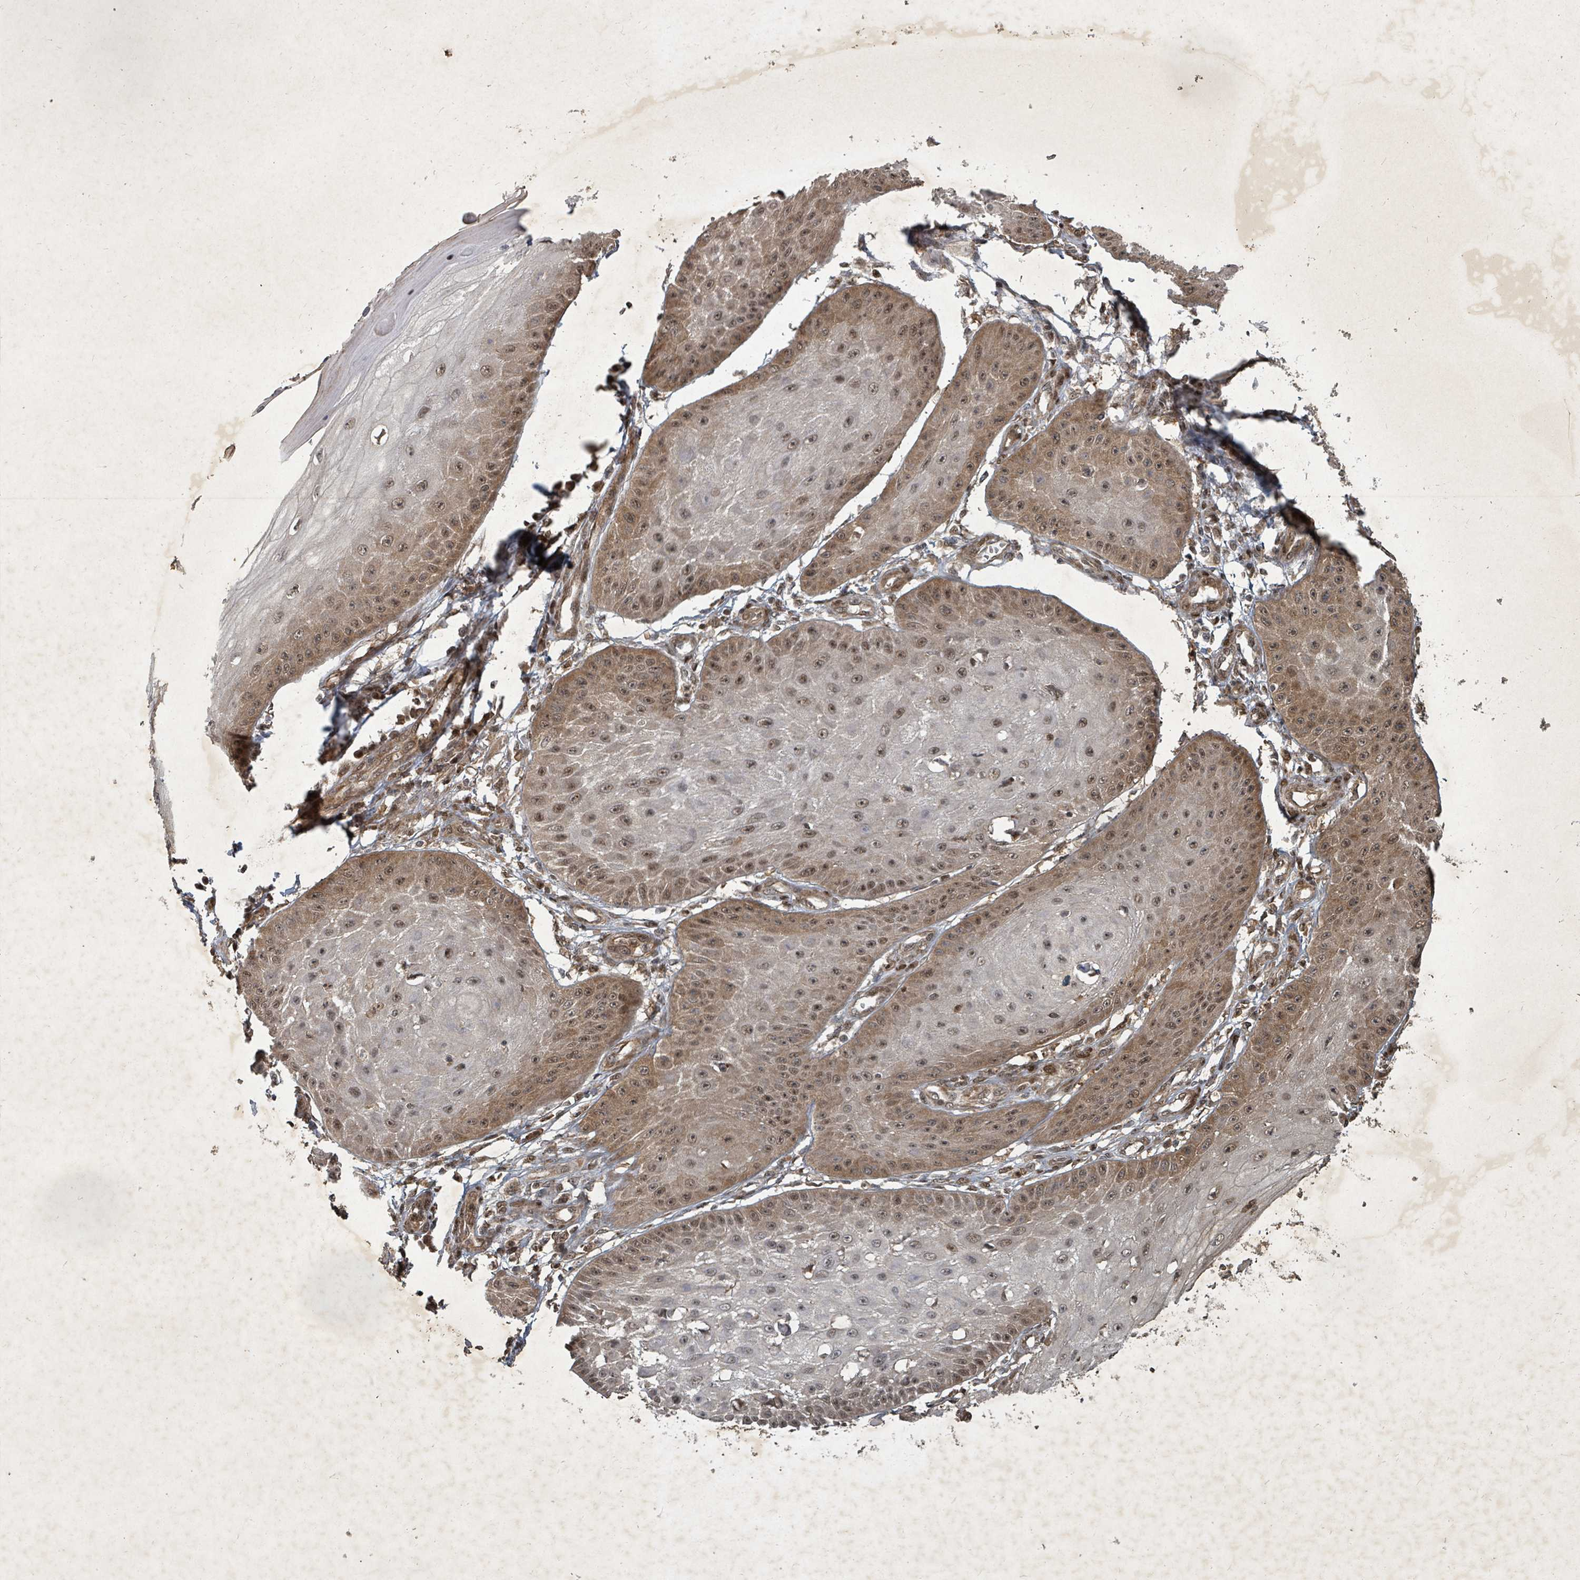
{"staining": {"intensity": "moderate", "quantity": ">75%", "location": "cytoplasmic/membranous,nuclear"}, "tissue": "skin cancer", "cell_type": "Tumor cells", "image_type": "cancer", "snomed": [{"axis": "morphology", "description": "Squamous cell carcinoma, NOS"}, {"axis": "topography", "description": "Skin"}], "caption": "Moderate cytoplasmic/membranous and nuclear expression for a protein is seen in approximately >75% of tumor cells of skin cancer using immunohistochemistry (IHC).", "gene": "KDM4E", "patient": {"sex": "male", "age": 70}}